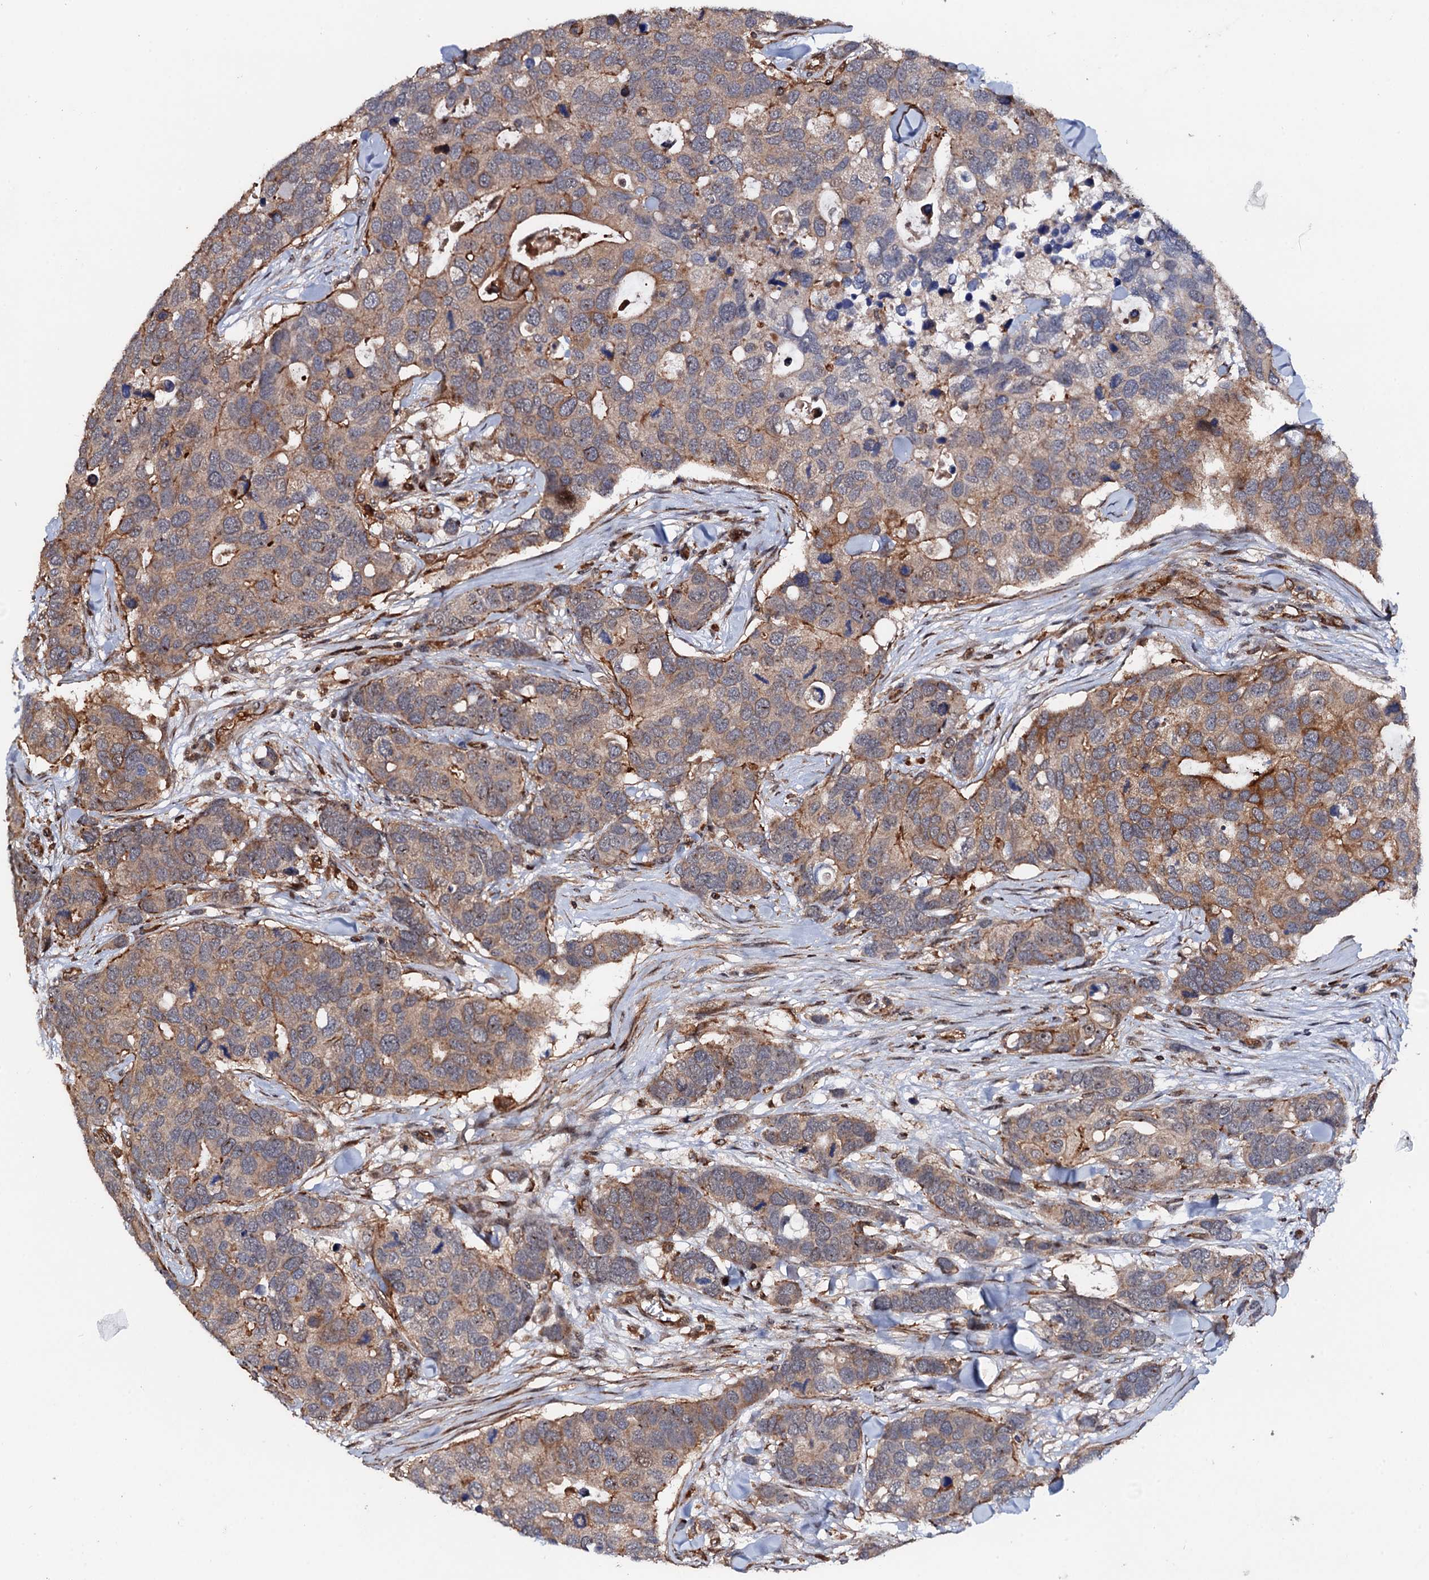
{"staining": {"intensity": "weak", "quantity": "25%-75%", "location": "cytoplasmic/membranous"}, "tissue": "breast cancer", "cell_type": "Tumor cells", "image_type": "cancer", "snomed": [{"axis": "morphology", "description": "Duct carcinoma"}, {"axis": "topography", "description": "Breast"}], "caption": "Breast cancer (intraductal carcinoma) tissue displays weak cytoplasmic/membranous expression in approximately 25%-75% of tumor cells, visualized by immunohistochemistry.", "gene": "BORA", "patient": {"sex": "female", "age": 83}}